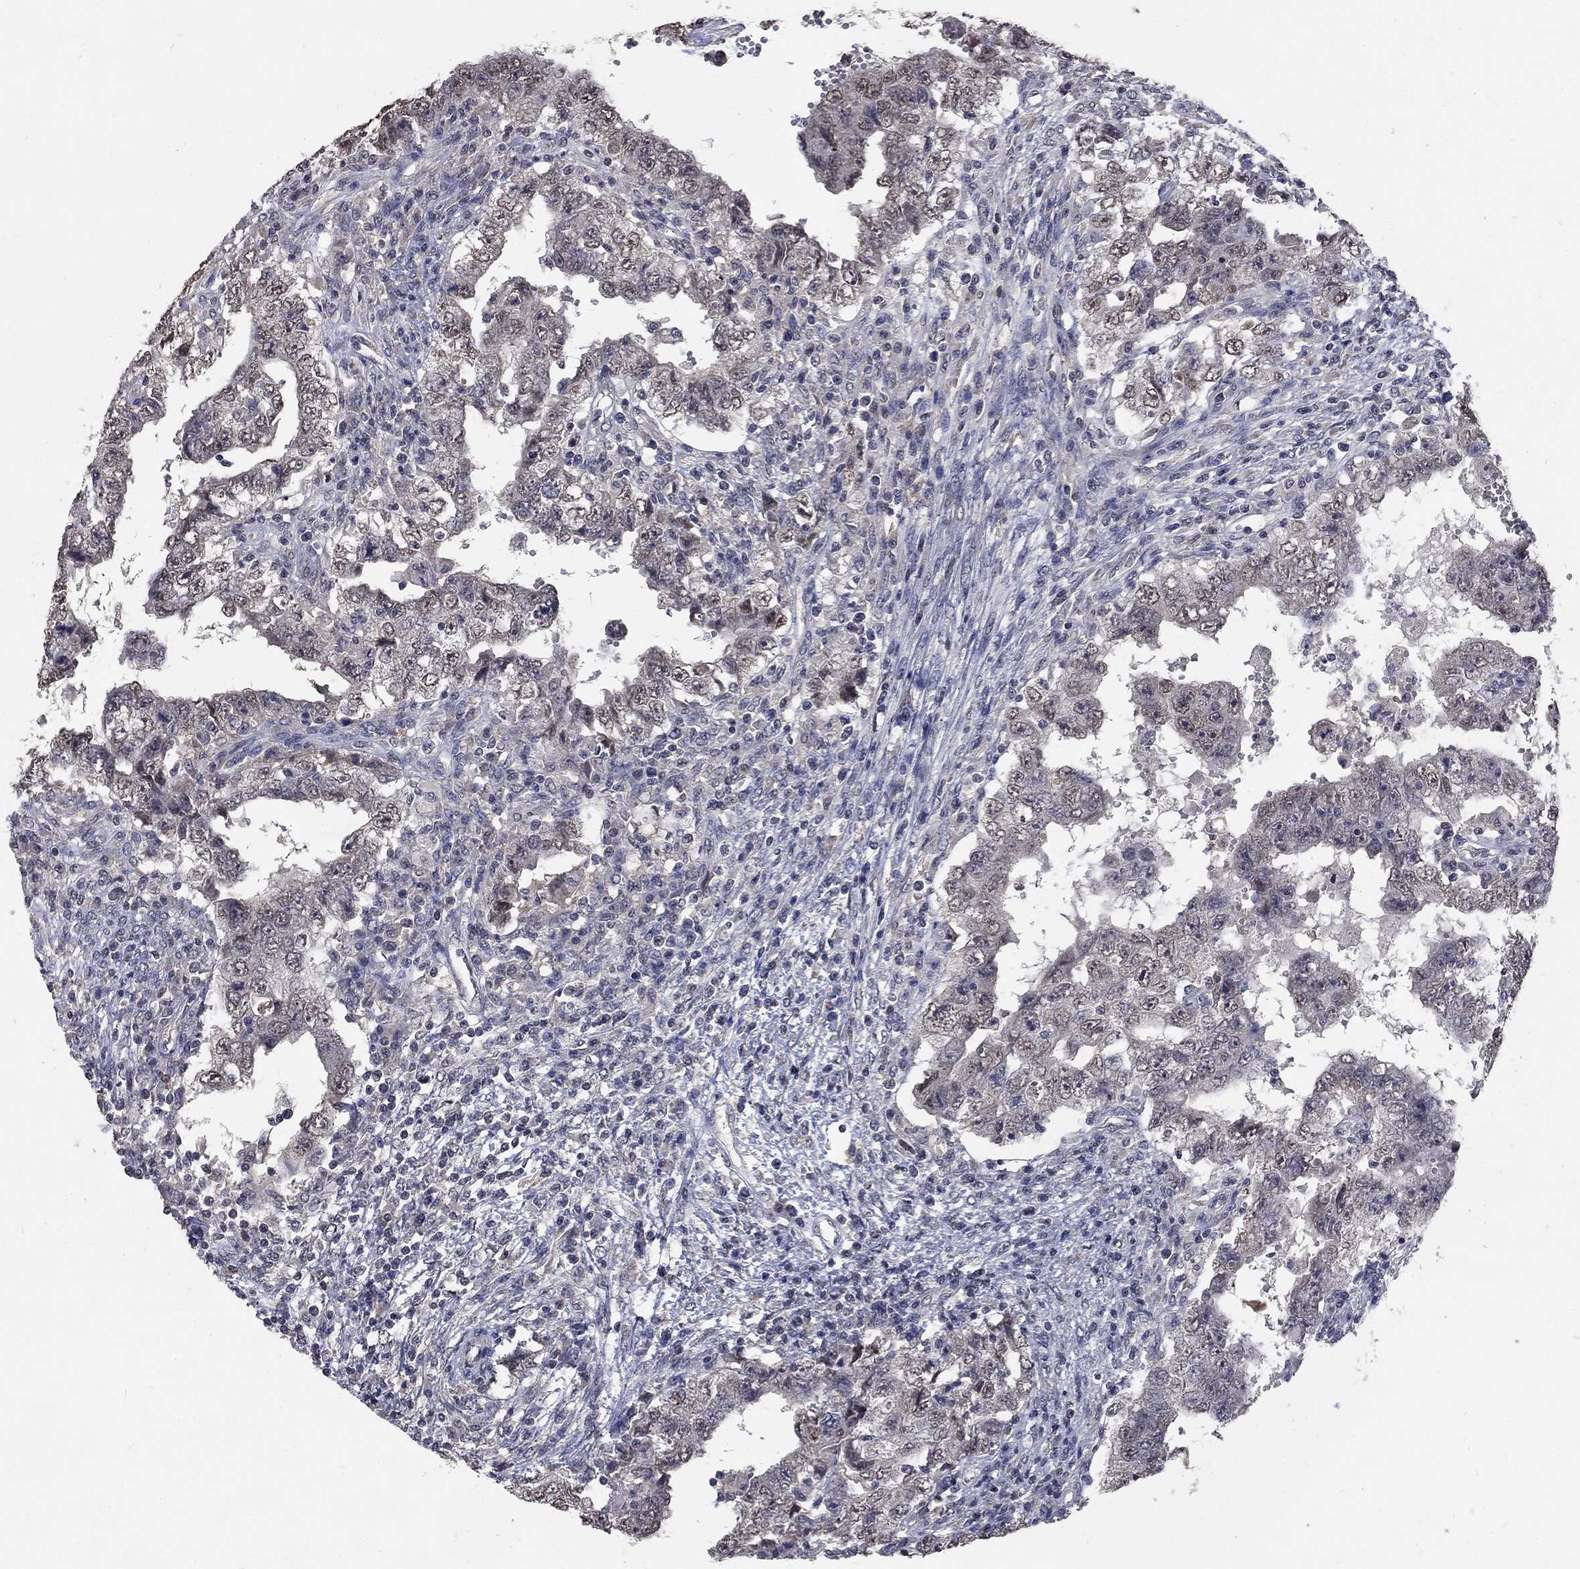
{"staining": {"intensity": "negative", "quantity": "none", "location": "none"}, "tissue": "testis cancer", "cell_type": "Tumor cells", "image_type": "cancer", "snomed": [{"axis": "morphology", "description": "Carcinoma, Embryonal, NOS"}, {"axis": "topography", "description": "Testis"}], "caption": "Tumor cells show no significant protein positivity in testis cancer (embryonal carcinoma). (Immunohistochemistry (ihc), brightfield microscopy, high magnification).", "gene": "CHST5", "patient": {"sex": "male", "age": 26}}